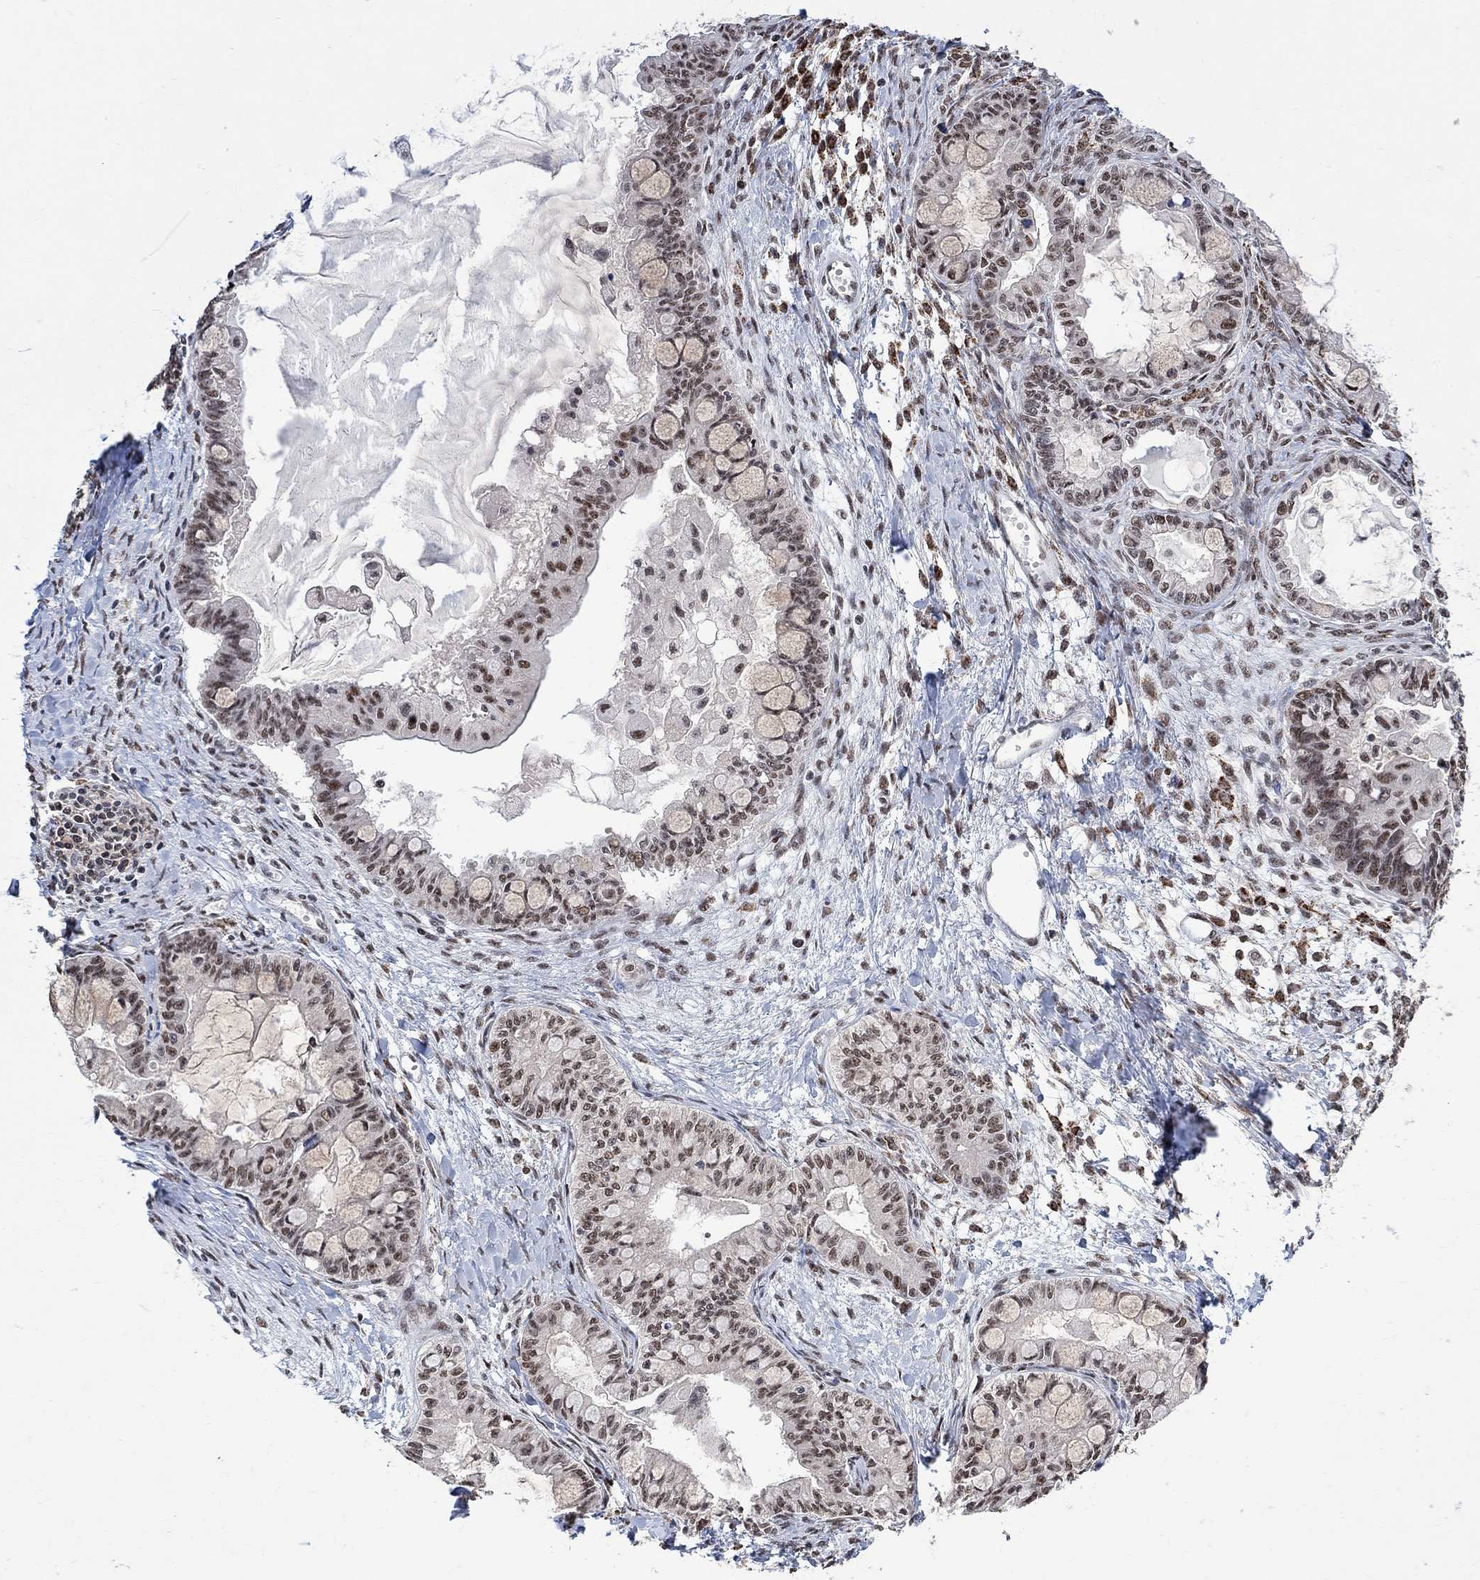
{"staining": {"intensity": "strong", "quantity": "<25%", "location": "nuclear"}, "tissue": "ovarian cancer", "cell_type": "Tumor cells", "image_type": "cancer", "snomed": [{"axis": "morphology", "description": "Cystadenocarcinoma, mucinous, NOS"}, {"axis": "topography", "description": "Ovary"}], "caption": "A medium amount of strong nuclear expression is seen in approximately <25% of tumor cells in ovarian mucinous cystadenocarcinoma tissue.", "gene": "E4F1", "patient": {"sex": "female", "age": 63}}